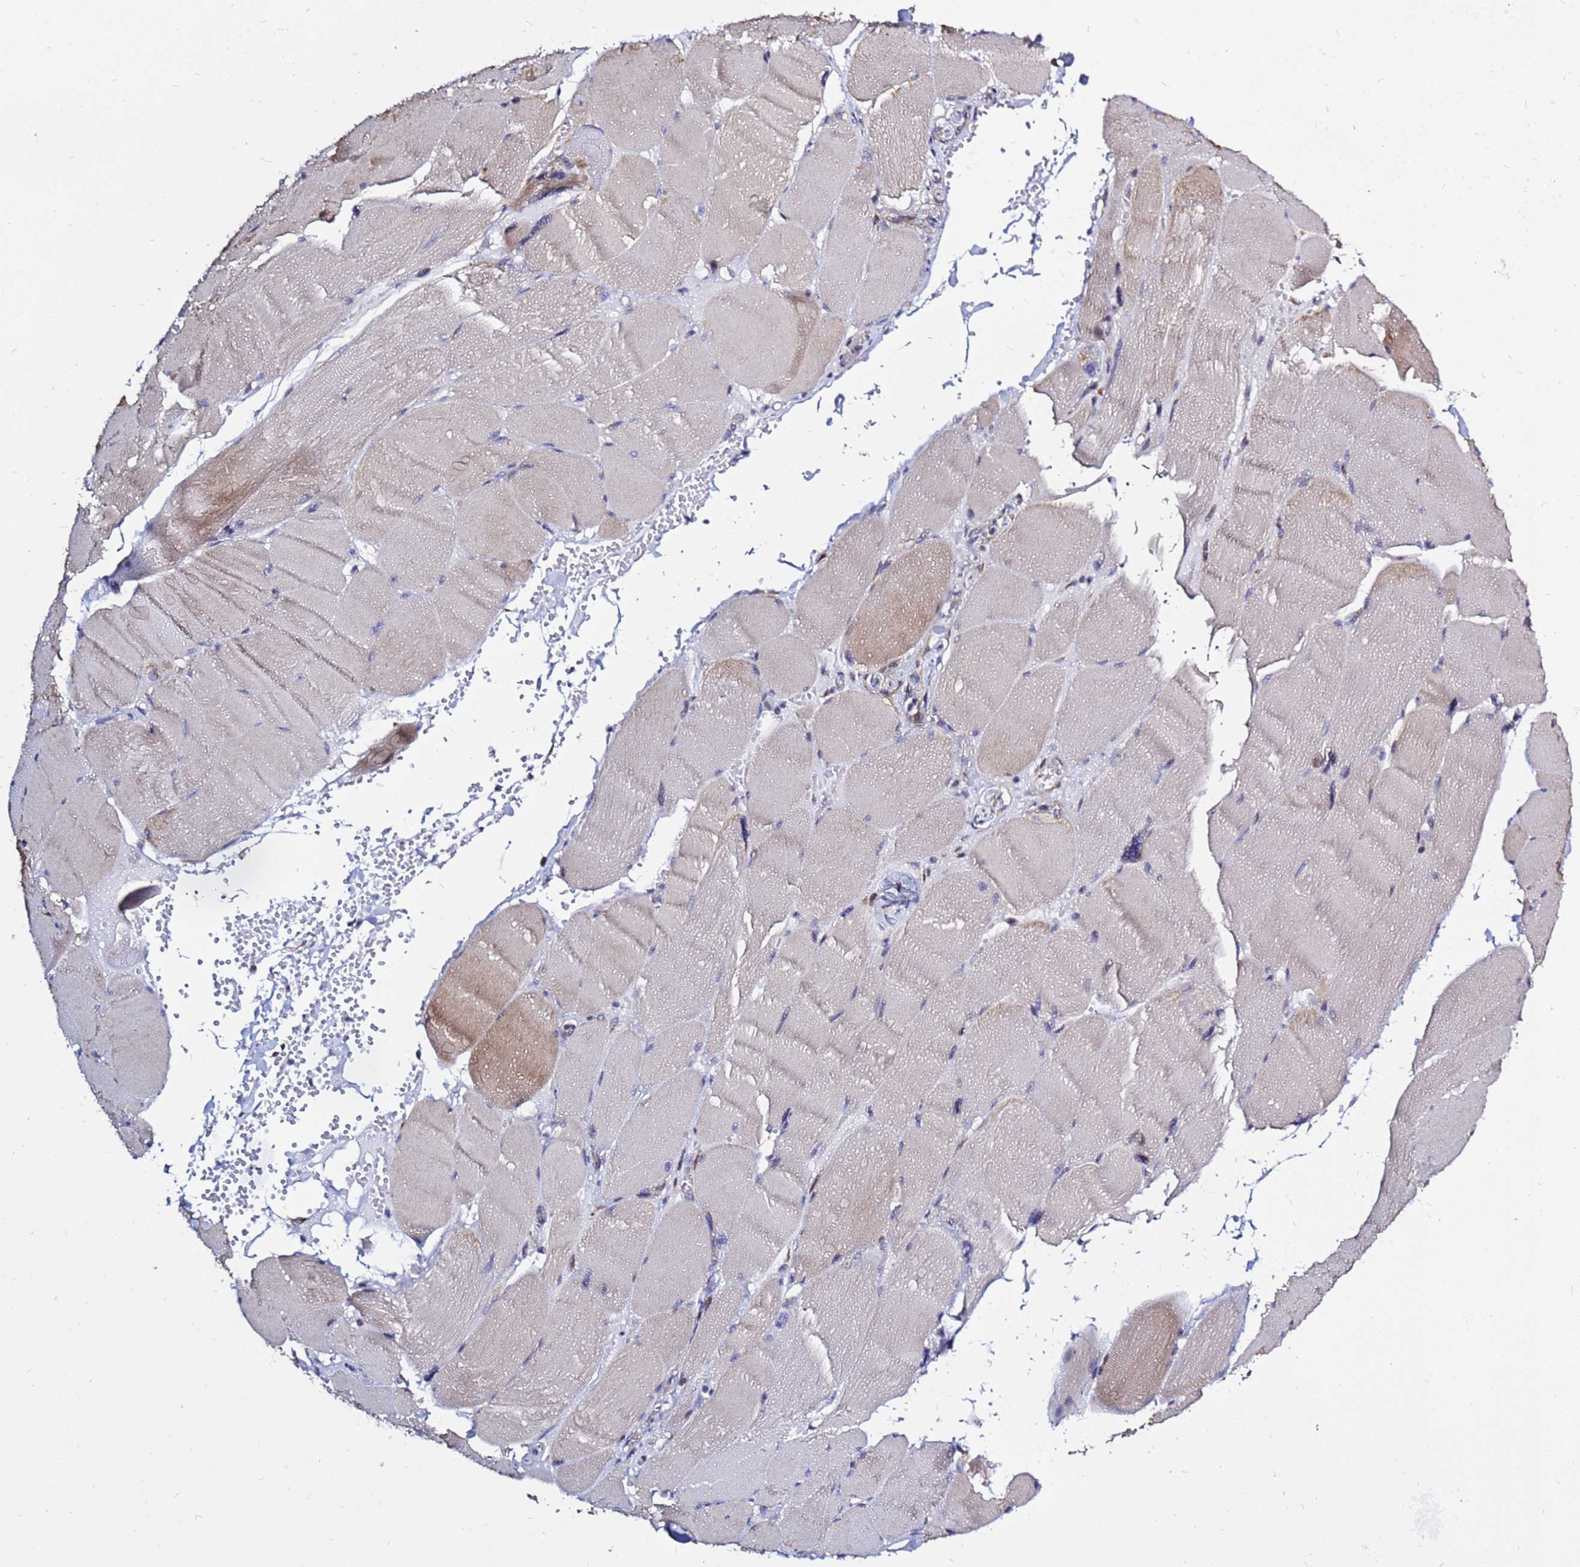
{"staining": {"intensity": "moderate", "quantity": ">75%", "location": "cytoplasmic/membranous"}, "tissue": "adipose tissue", "cell_type": "Adipocytes", "image_type": "normal", "snomed": [{"axis": "morphology", "description": "Normal tissue, NOS"}, {"axis": "topography", "description": "Skeletal muscle"}, {"axis": "topography", "description": "Peripheral nerve tissue"}], "caption": "Adipose tissue stained with DAB (3,3'-diaminobenzidine) immunohistochemistry (IHC) displays medium levels of moderate cytoplasmic/membranous expression in about >75% of adipocytes. (DAB = brown stain, brightfield microscopy at high magnification).", "gene": "MOB2", "patient": {"sex": "female", "age": 55}}